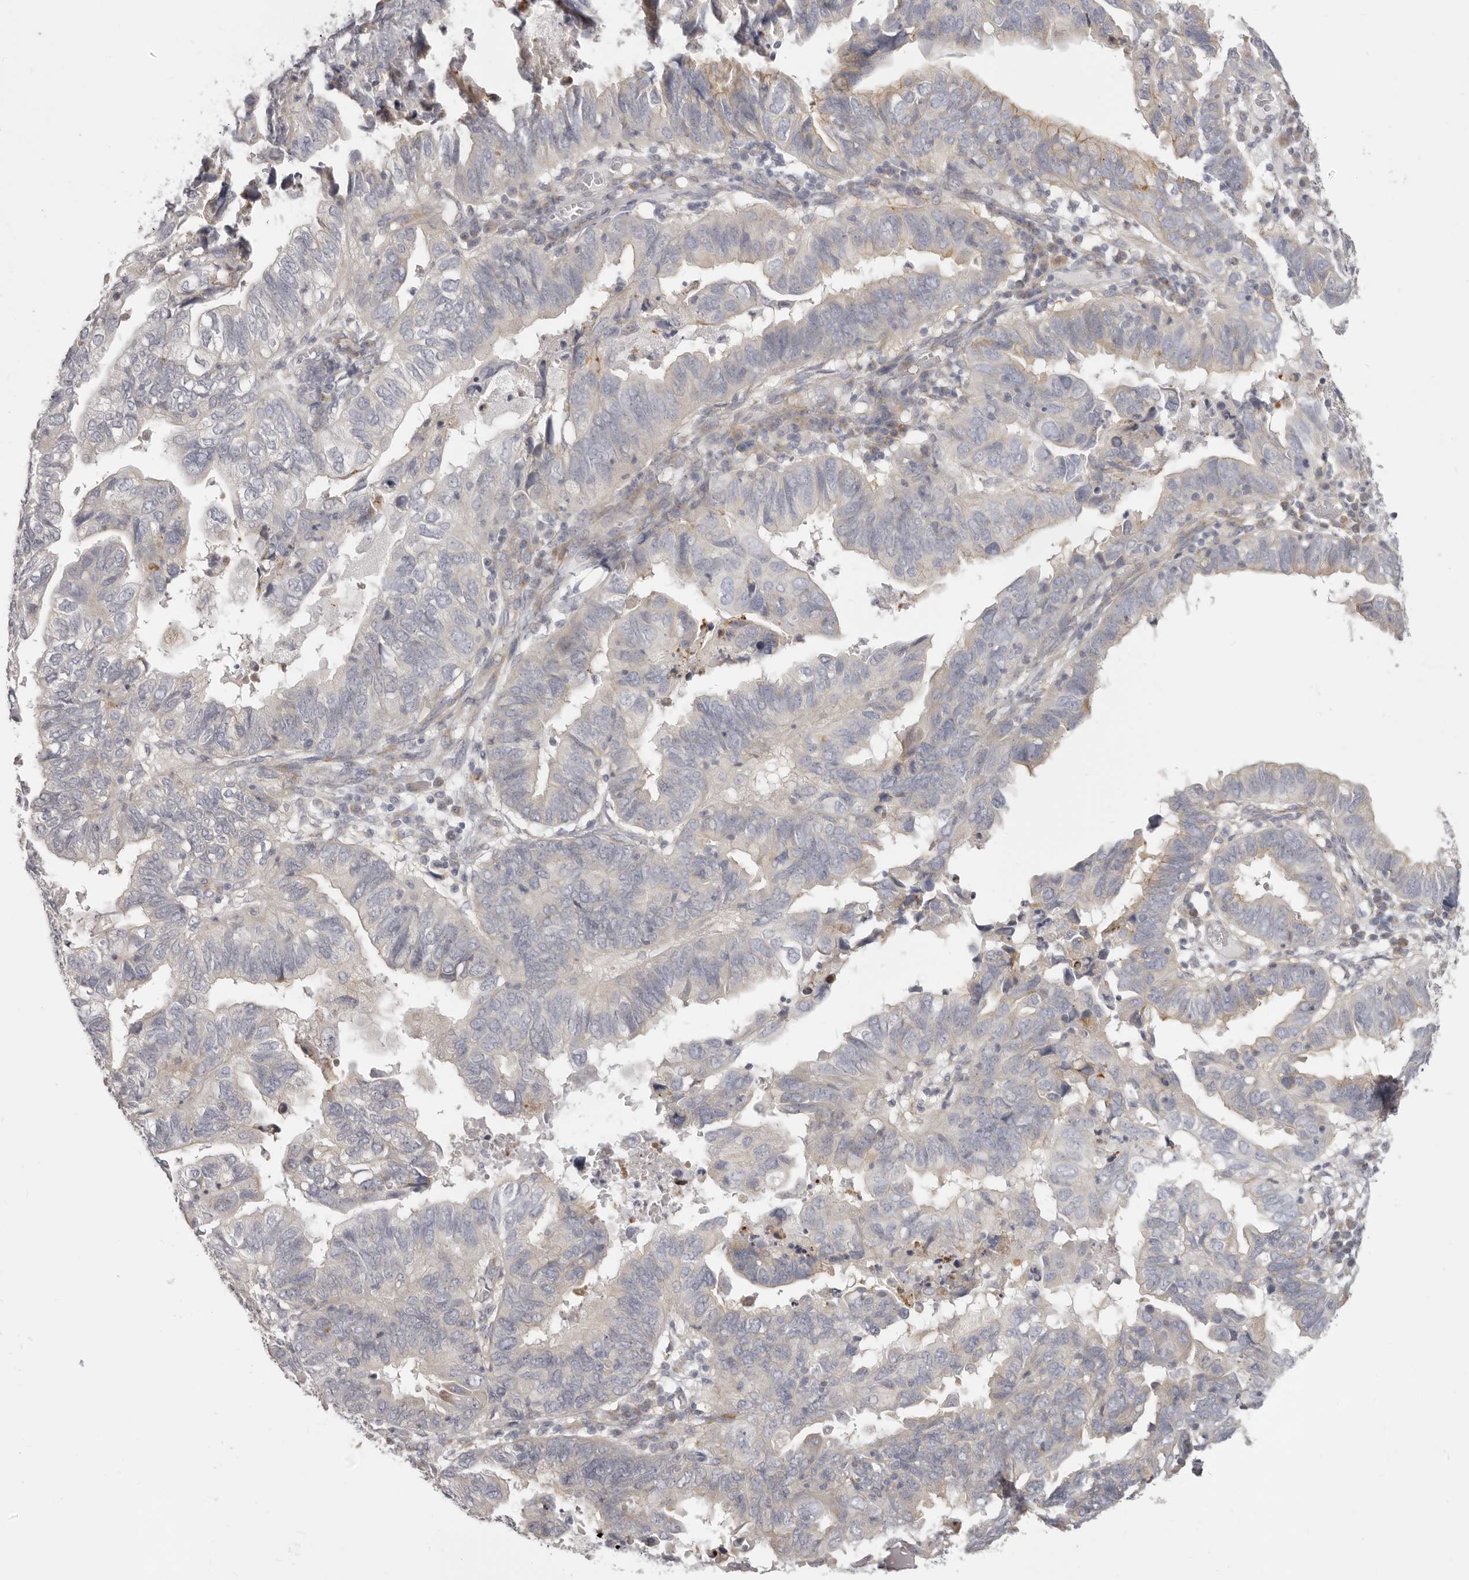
{"staining": {"intensity": "moderate", "quantity": "25%-75%", "location": "cytoplasmic/membranous"}, "tissue": "endometrial cancer", "cell_type": "Tumor cells", "image_type": "cancer", "snomed": [{"axis": "morphology", "description": "Adenocarcinoma, NOS"}, {"axis": "topography", "description": "Uterus"}], "caption": "This image displays IHC staining of endometrial cancer (adenocarcinoma), with medium moderate cytoplasmic/membranous expression in about 25%-75% of tumor cells.", "gene": "OTUD3", "patient": {"sex": "female", "age": 77}}